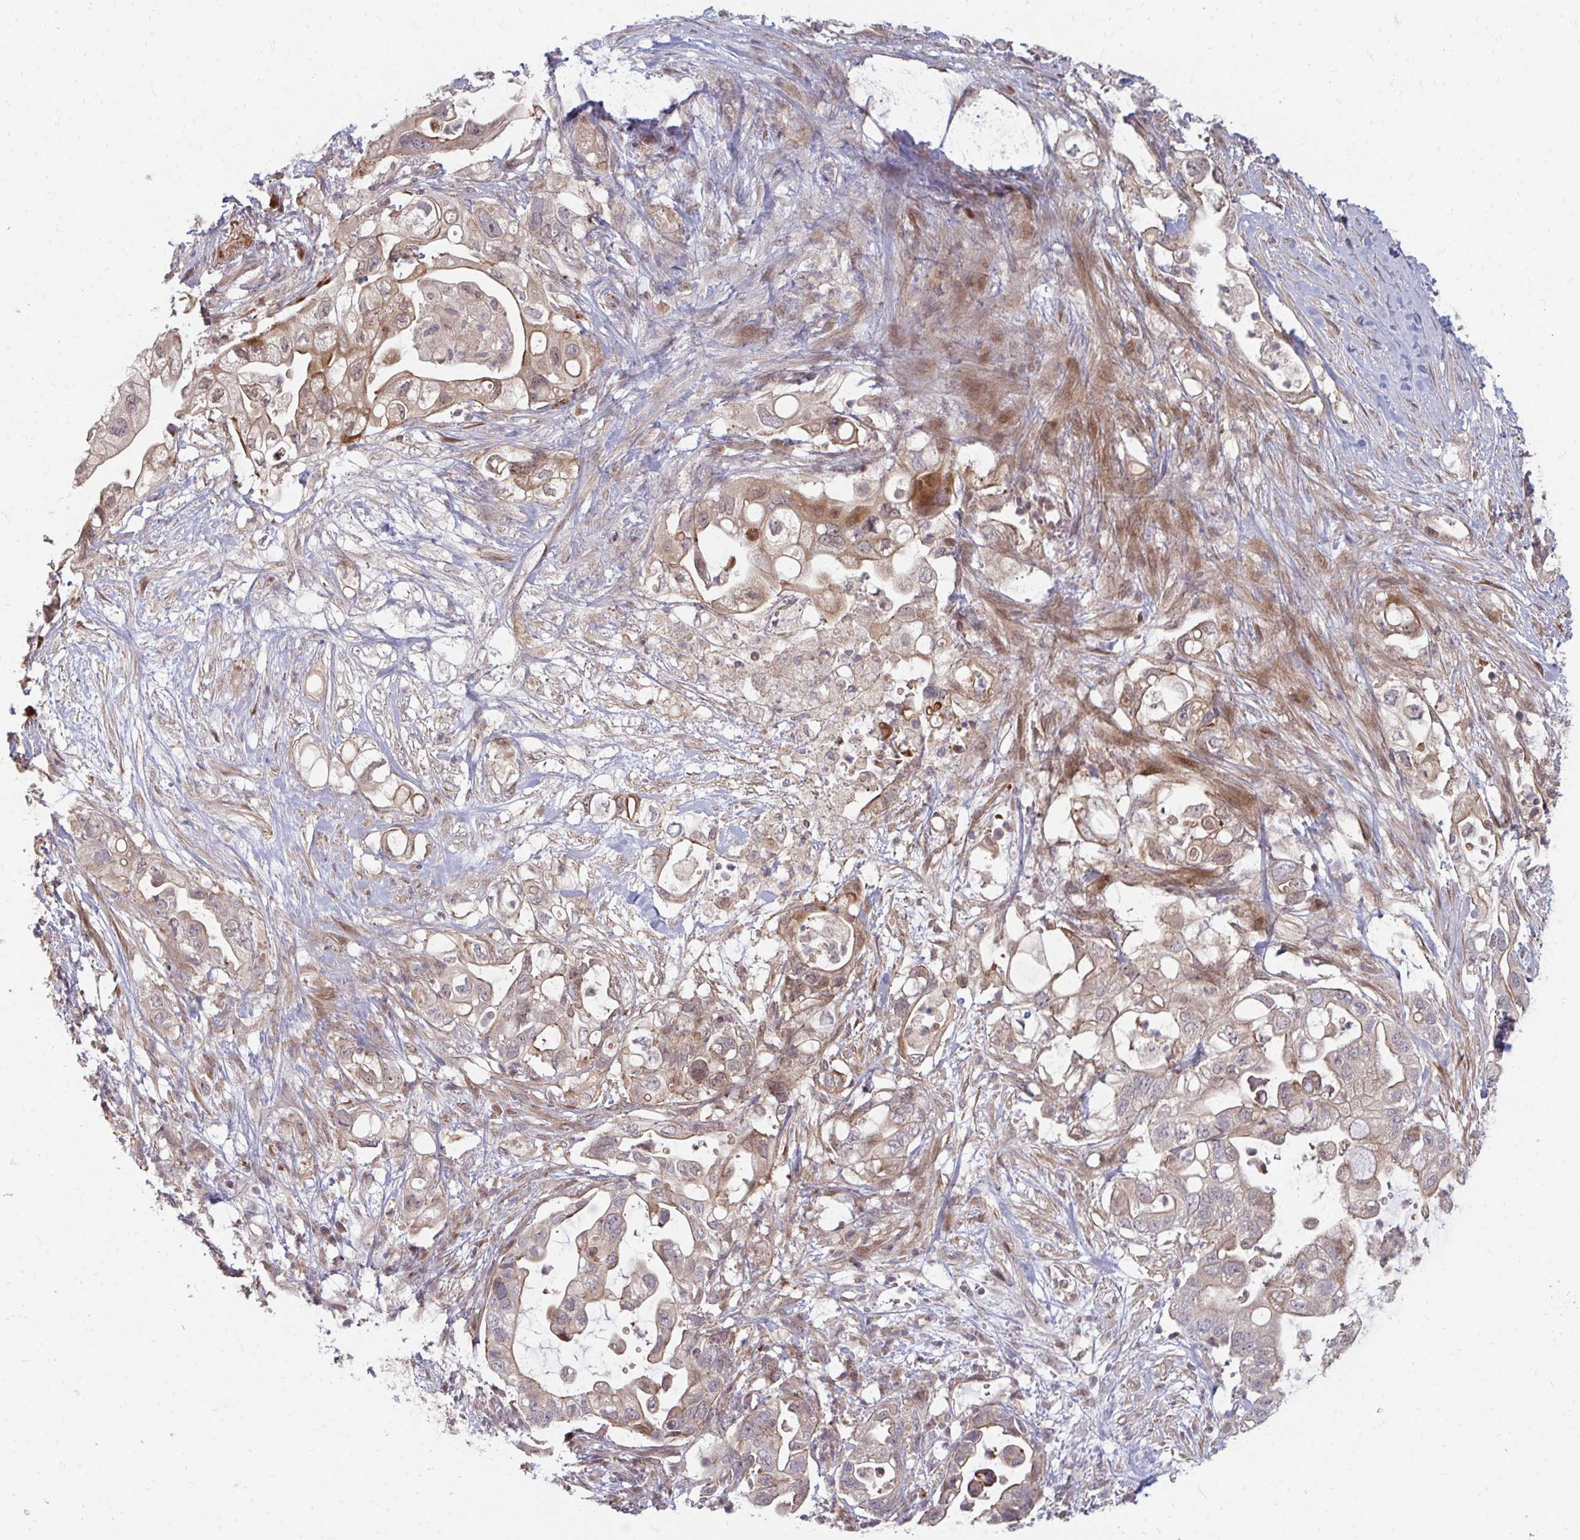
{"staining": {"intensity": "weak", "quantity": ">75%", "location": "cytoplasmic/membranous"}, "tissue": "pancreatic cancer", "cell_type": "Tumor cells", "image_type": "cancer", "snomed": [{"axis": "morphology", "description": "Adenocarcinoma, NOS"}, {"axis": "topography", "description": "Pancreas"}], "caption": "Approximately >75% of tumor cells in human adenocarcinoma (pancreatic) show weak cytoplasmic/membranous protein staining as visualized by brown immunohistochemical staining.", "gene": "ZNF285", "patient": {"sex": "female", "age": 72}}